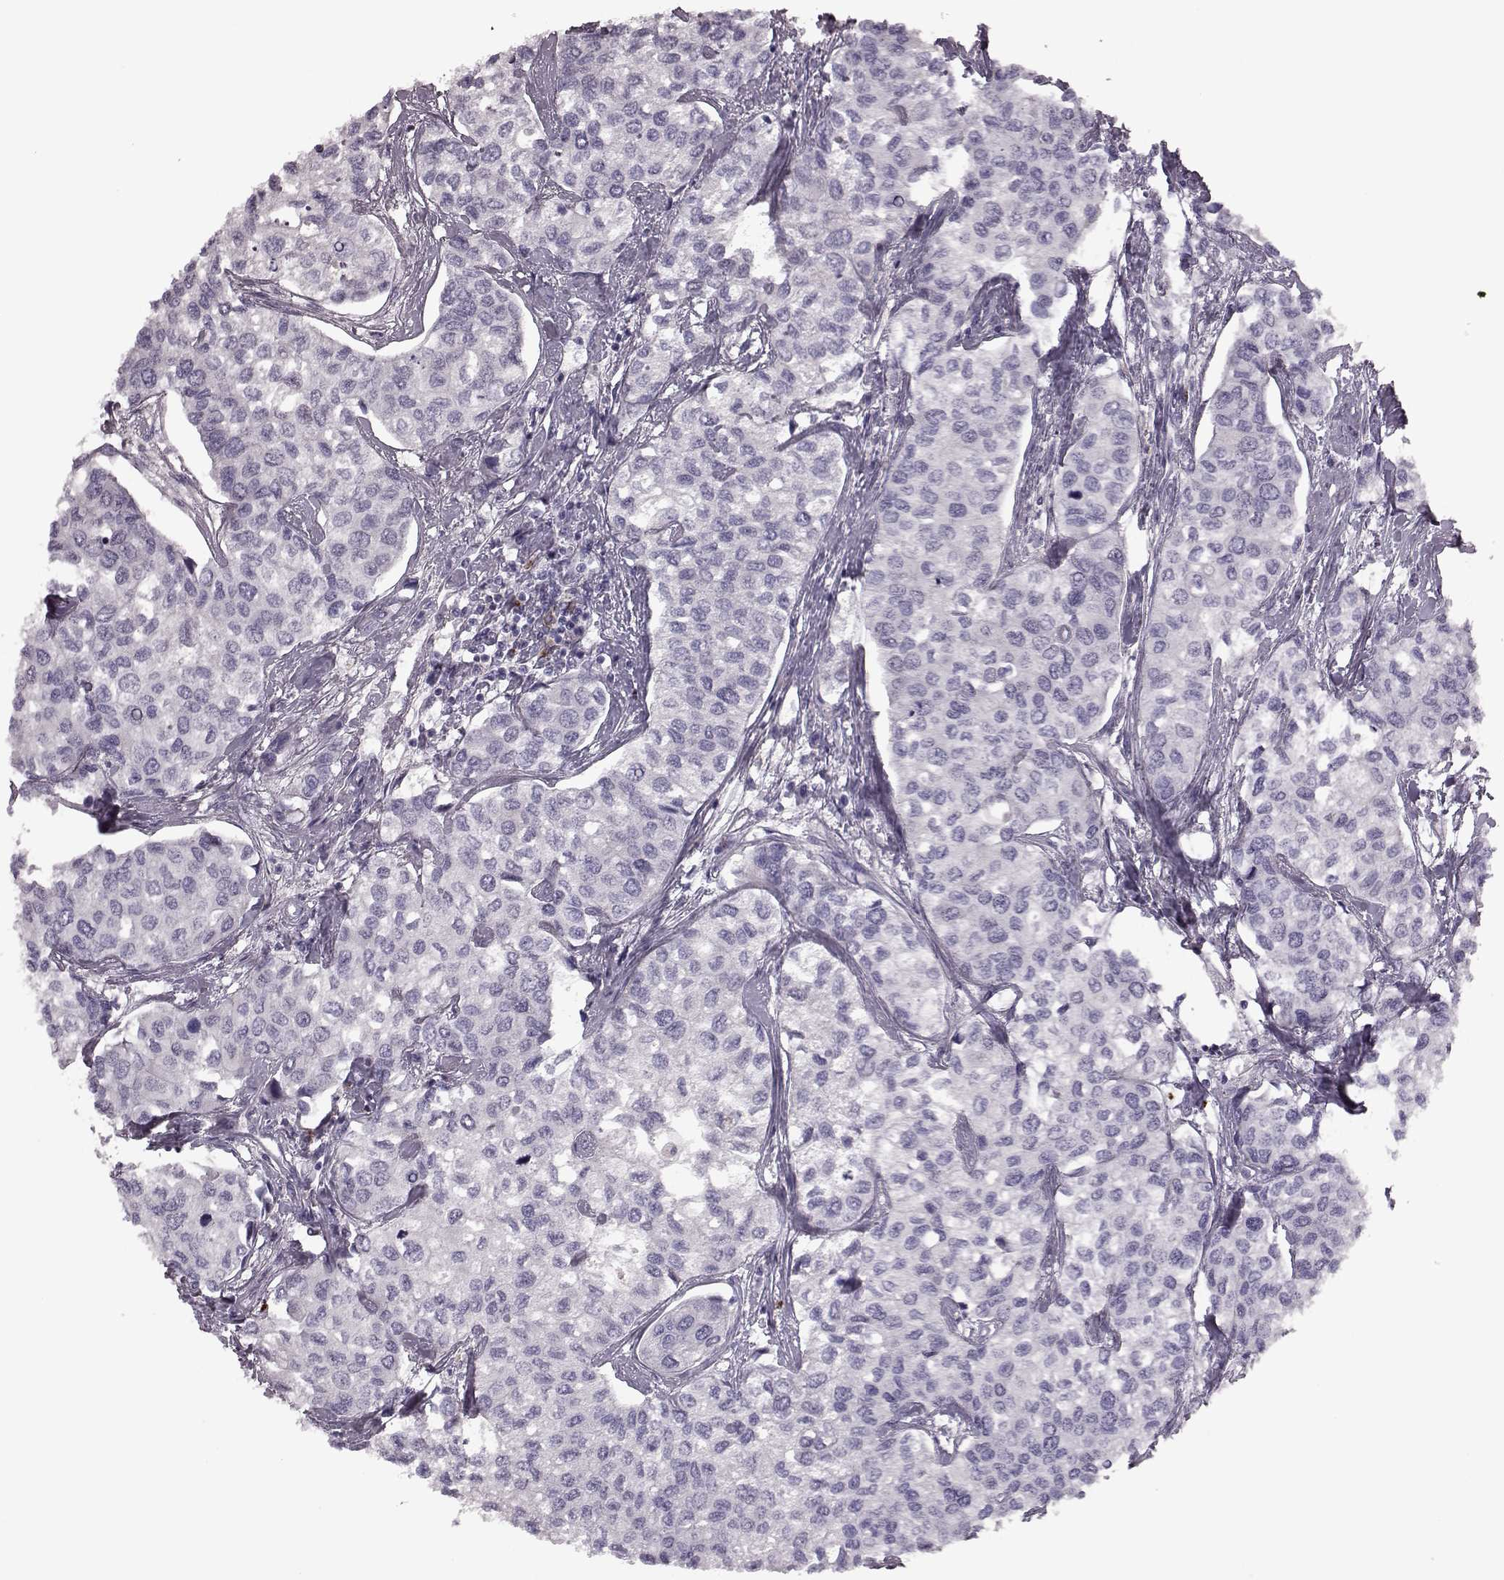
{"staining": {"intensity": "negative", "quantity": "none", "location": "none"}, "tissue": "urothelial cancer", "cell_type": "Tumor cells", "image_type": "cancer", "snomed": [{"axis": "morphology", "description": "Urothelial carcinoma, High grade"}, {"axis": "topography", "description": "Urinary bladder"}], "caption": "This is a image of IHC staining of urothelial carcinoma (high-grade), which shows no staining in tumor cells. (Brightfield microscopy of DAB IHC at high magnification).", "gene": "SNTG1", "patient": {"sex": "male", "age": 73}}